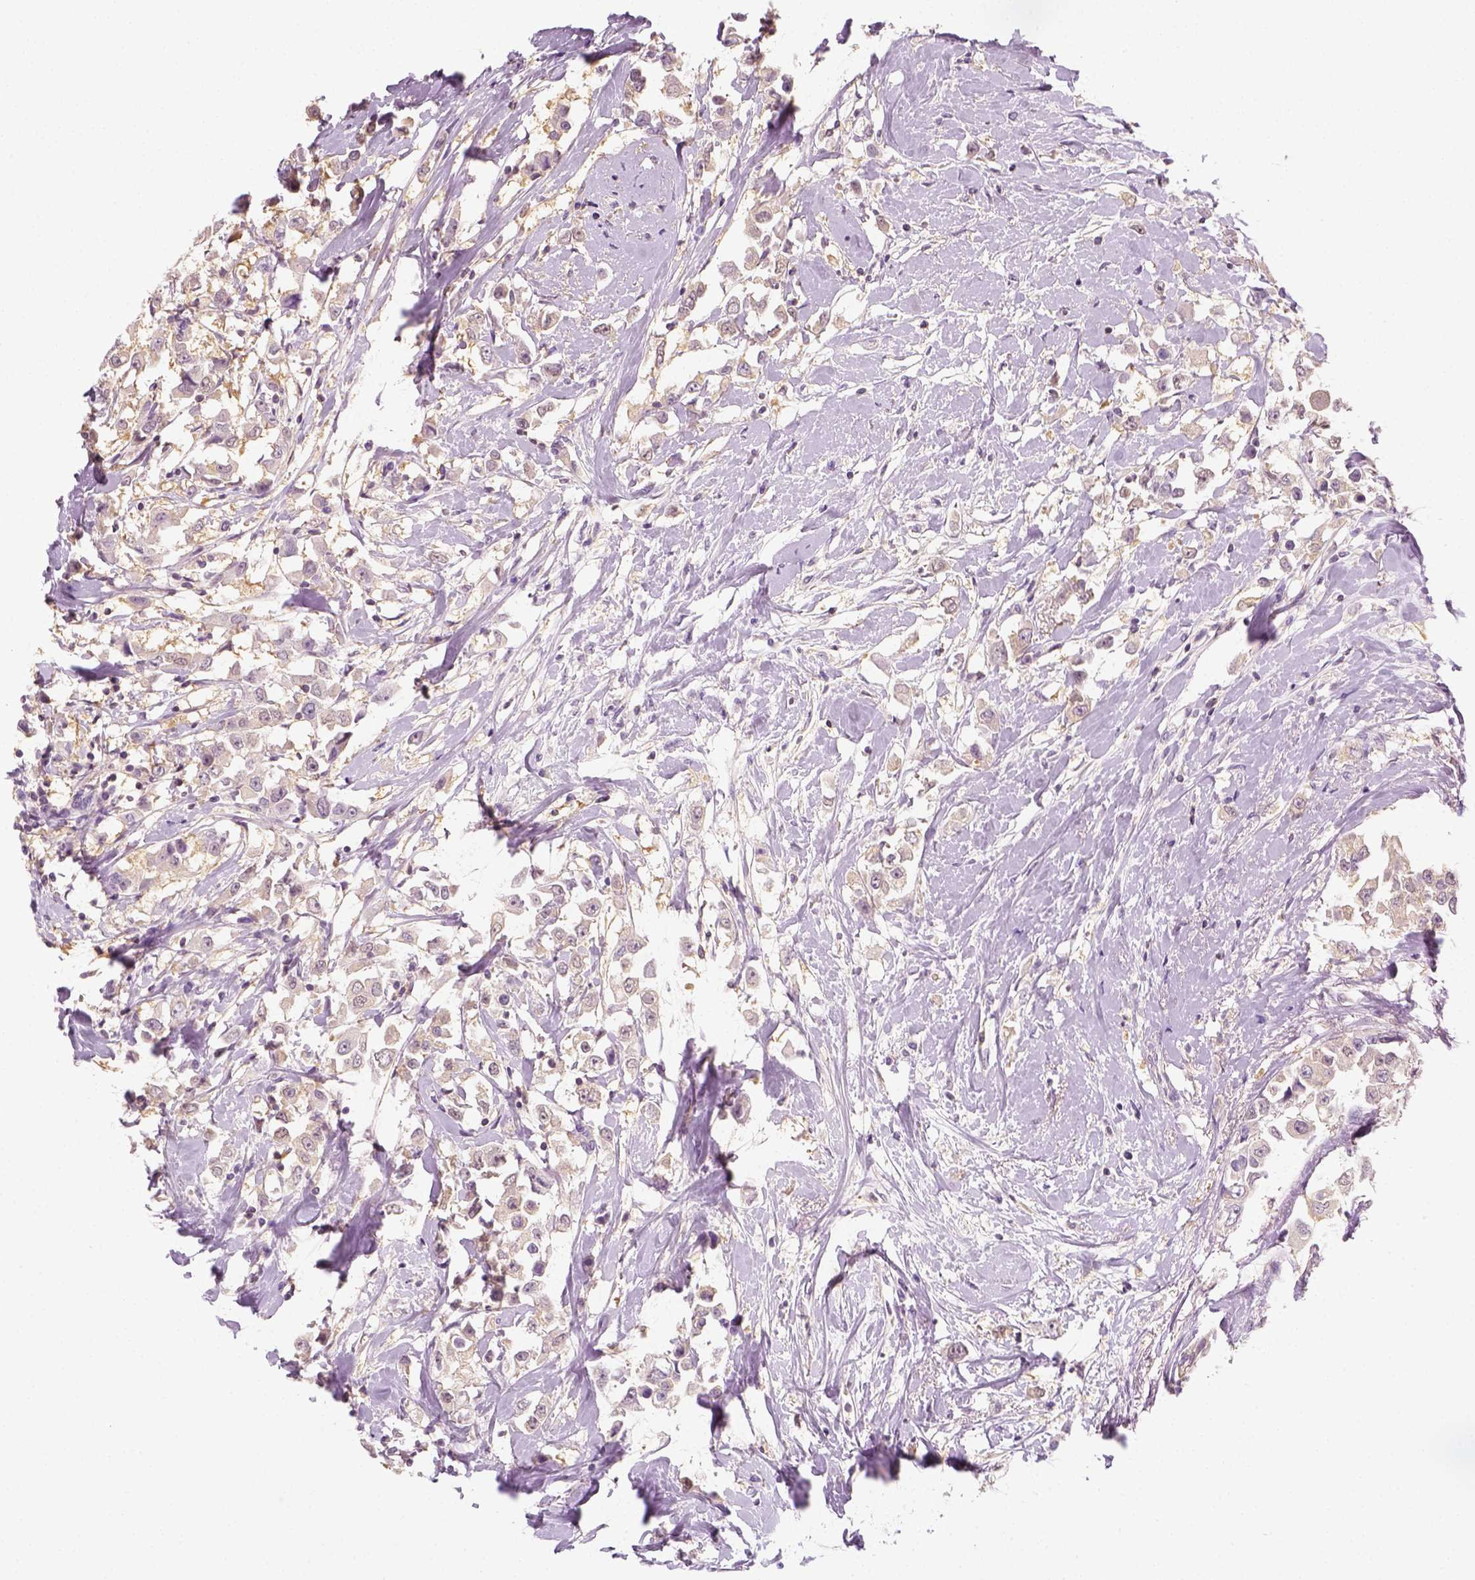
{"staining": {"intensity": "negative", "quantity": "none", "location": "none"}, "tissue": "breast cancer", "cell_type": "Tumor cells", "image_type": "cancer", "snomed": [{"axis": "morphology", "description": "Duct carcinoma"}, {"axis": "topography", "description": "Breast"}], "caption": "Protein analysis of intraductal carcinoma (breast) displays no significant positivity in tumor cells.", "gene": "EPHB1", "patient": {"sex": "female", "age": 61}}